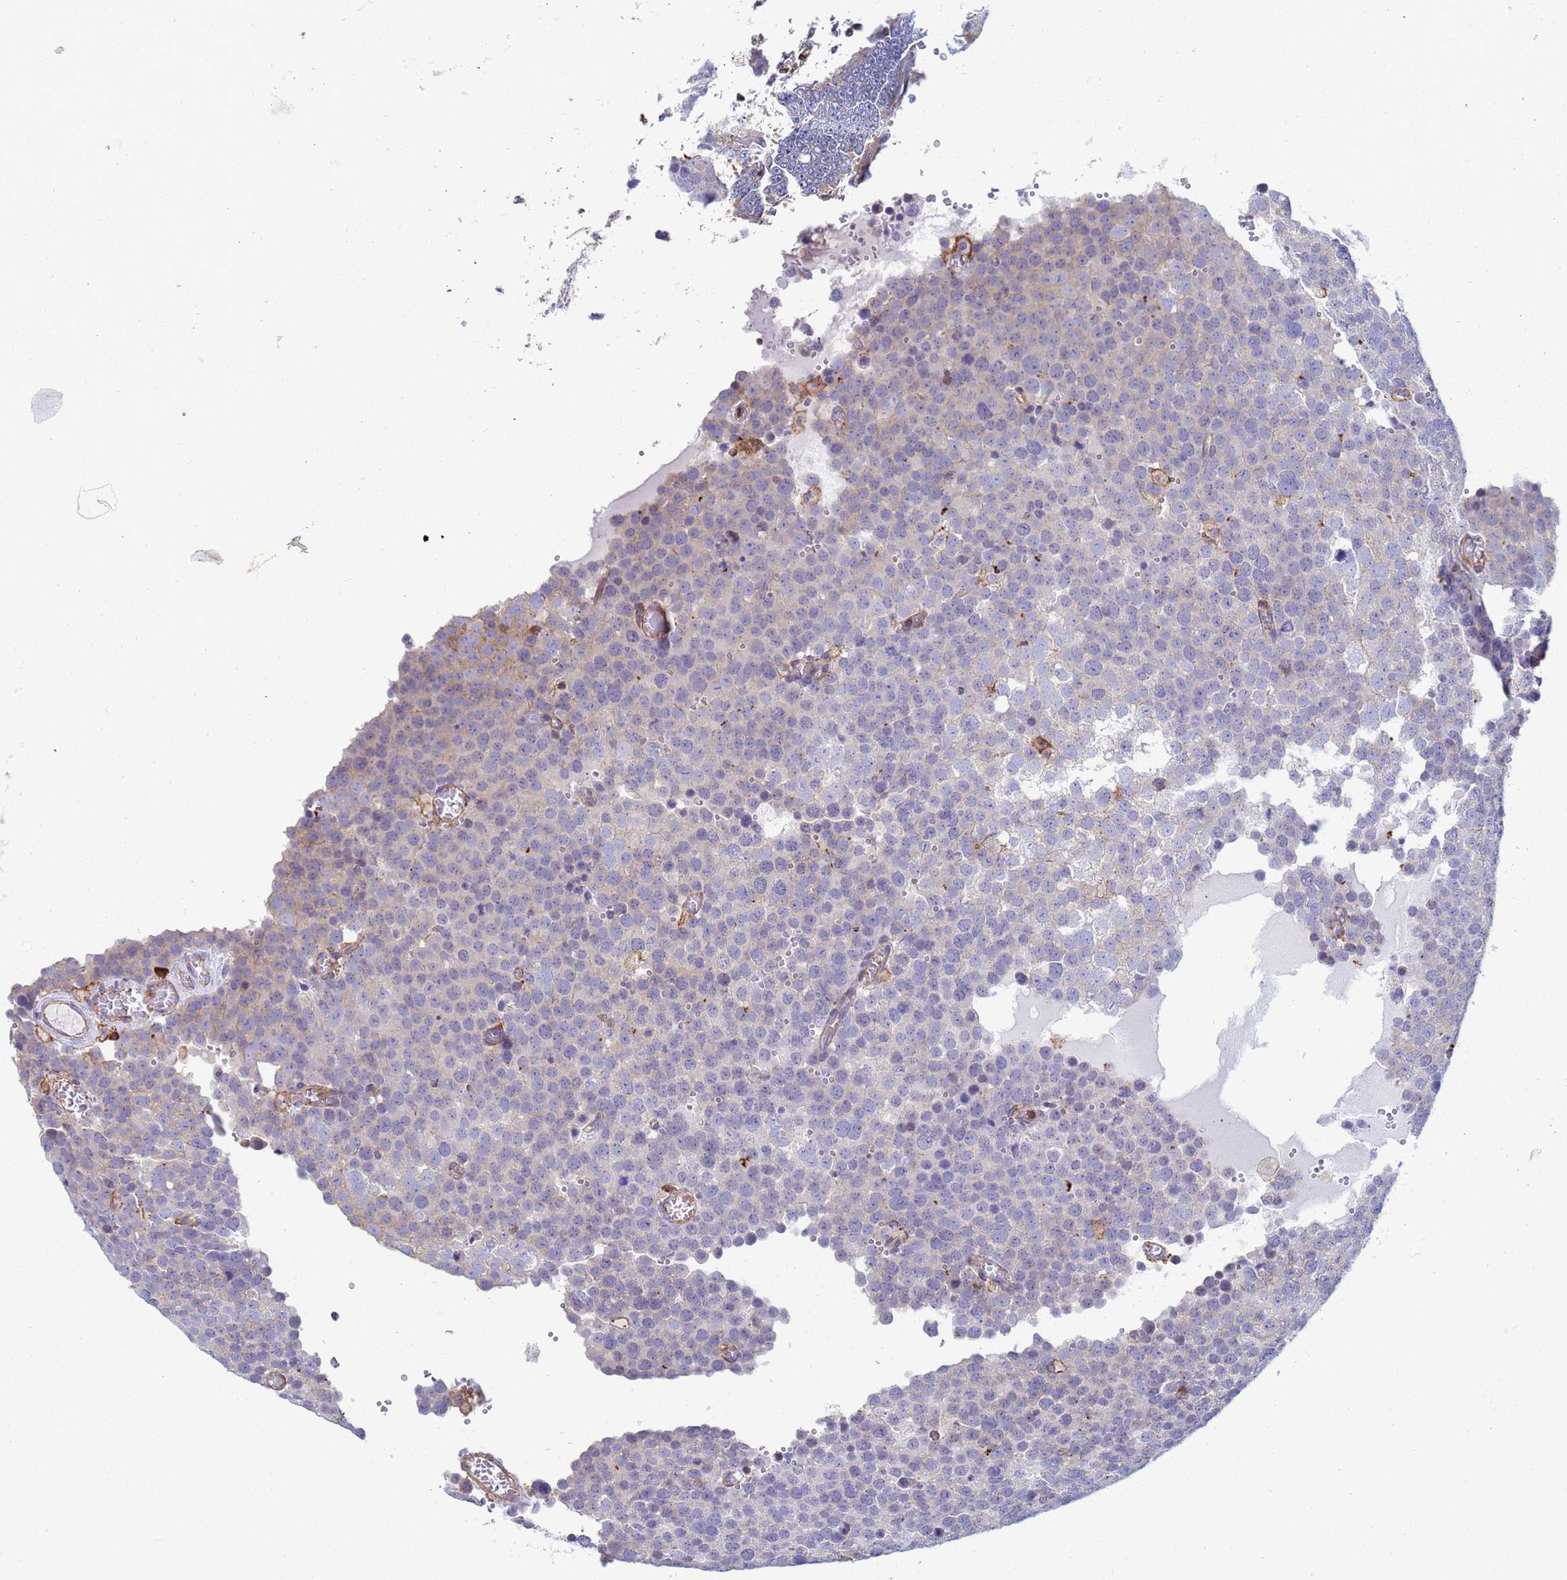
{"staining": {"intensity": "negative", "quantity": "none", "location": "none"}, "tissue": "testis cancer", "cell_type": "Tumor cells", "image_type": "cancer", "snomed": [{"axis": "morphology", "description": "Normal tissue, NOS"}, {"axis": "morphology", "description": "Seminoma, NOS"}, {"axis": "topography", "description": "Testis"}], "caption": "Tumor cells show no significant protein expression in testis cancer. (DAB immunohistochemistry (IHC) visualized using brightfield microscopy, high magnification).", "gene": "ZNG1B", "patient": {"sex": "male", "age": 71}}